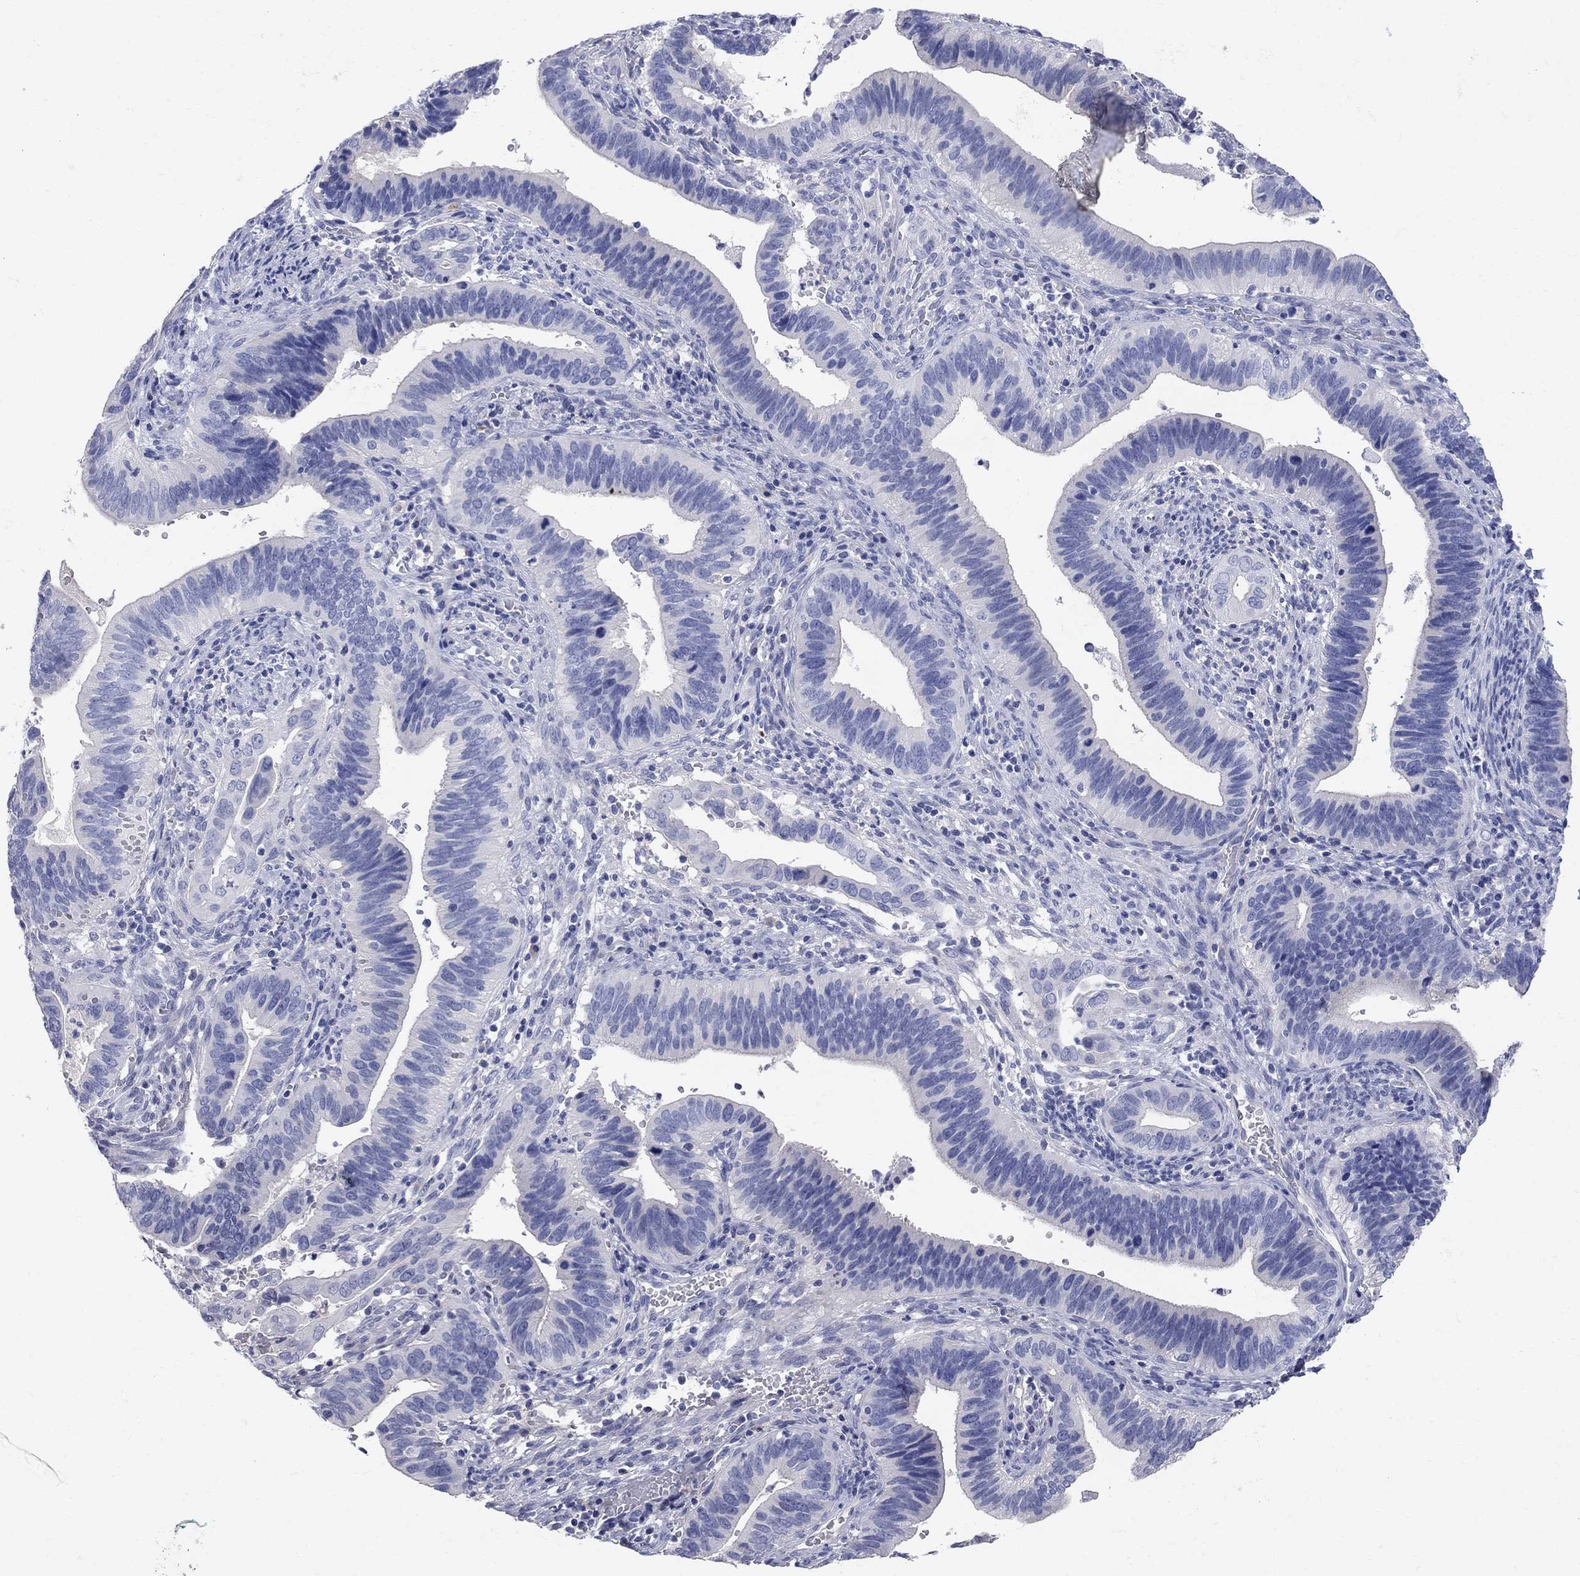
{"staining": {"intensity": "negative", "quantity": "none", "location": "none"}, "tissue": "cervical cancer", "cell_type": "Tumor cells", "image_type": "cancer", "snomed": [{"axis": "morphology", "description": "Adenocarcinoma, NOS"}, {"axis": "topography", "description": "Cervix"}], "caption": "Human cervical cancer (adenocarcinoma) stained for a protein using immunohistochemistry demonstrates no expression in tumor cells.", "gene": "AOX1", "patient": {"sex": "female", "age": 42}}